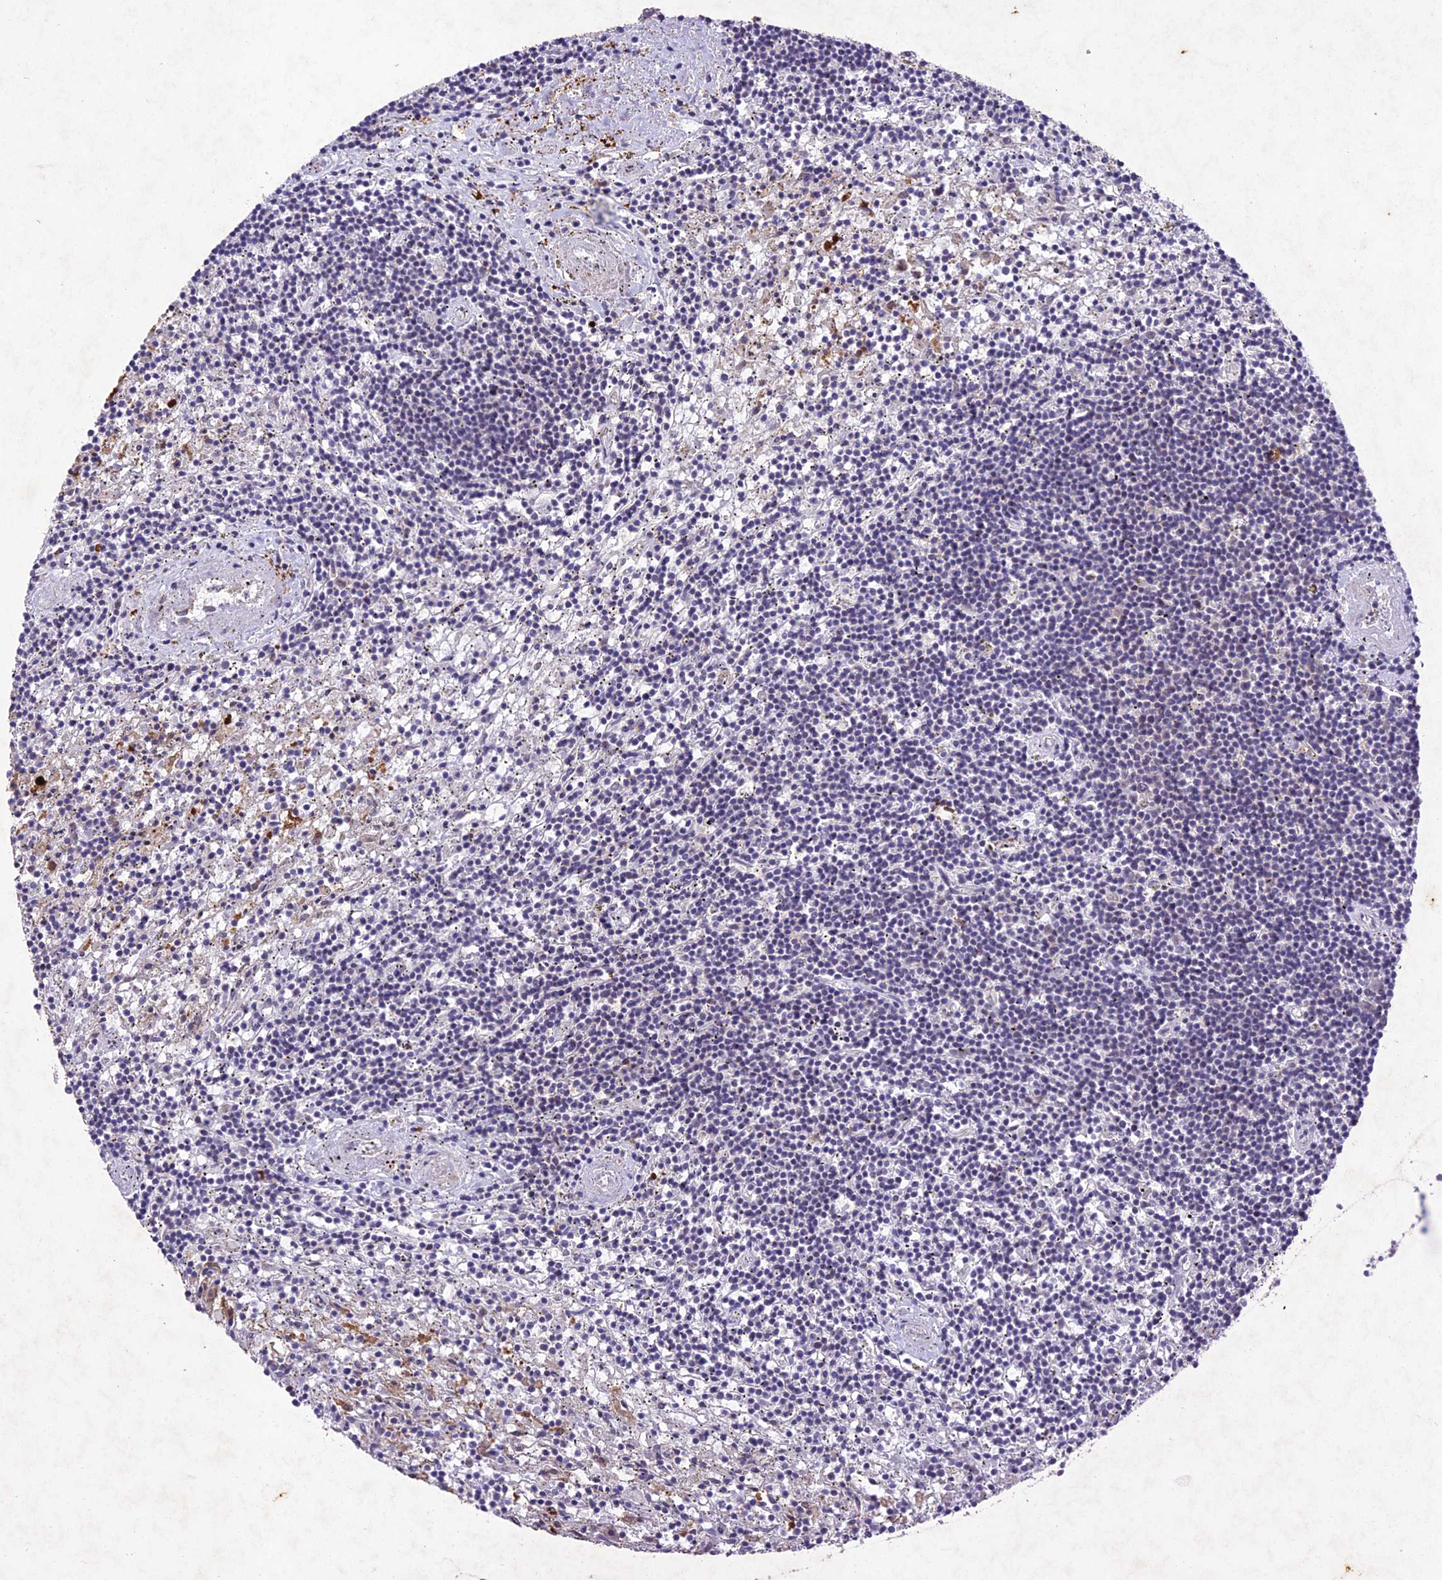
{"staining": {"intensity": "negative", "quantity": "none", "location": "none"}, "tissue": "lymphoma", "cell_type": "Tumor cells", "image_type": "cancer", "snomed": [{"axis": "morphology", "description": "Malignant lymphoma, non-Hodgkin's type, Low grade"}, {"axis": "topography", "description": "Spleen"}], "caption": "DAB immunohistochemical staining of human low-grade malignant lymphoma, non-Hodgkin's type exhibits no significant expression in tumor cells.", "gene": "ANKRD52", "patient": {"sex": "male", "age": 76}}